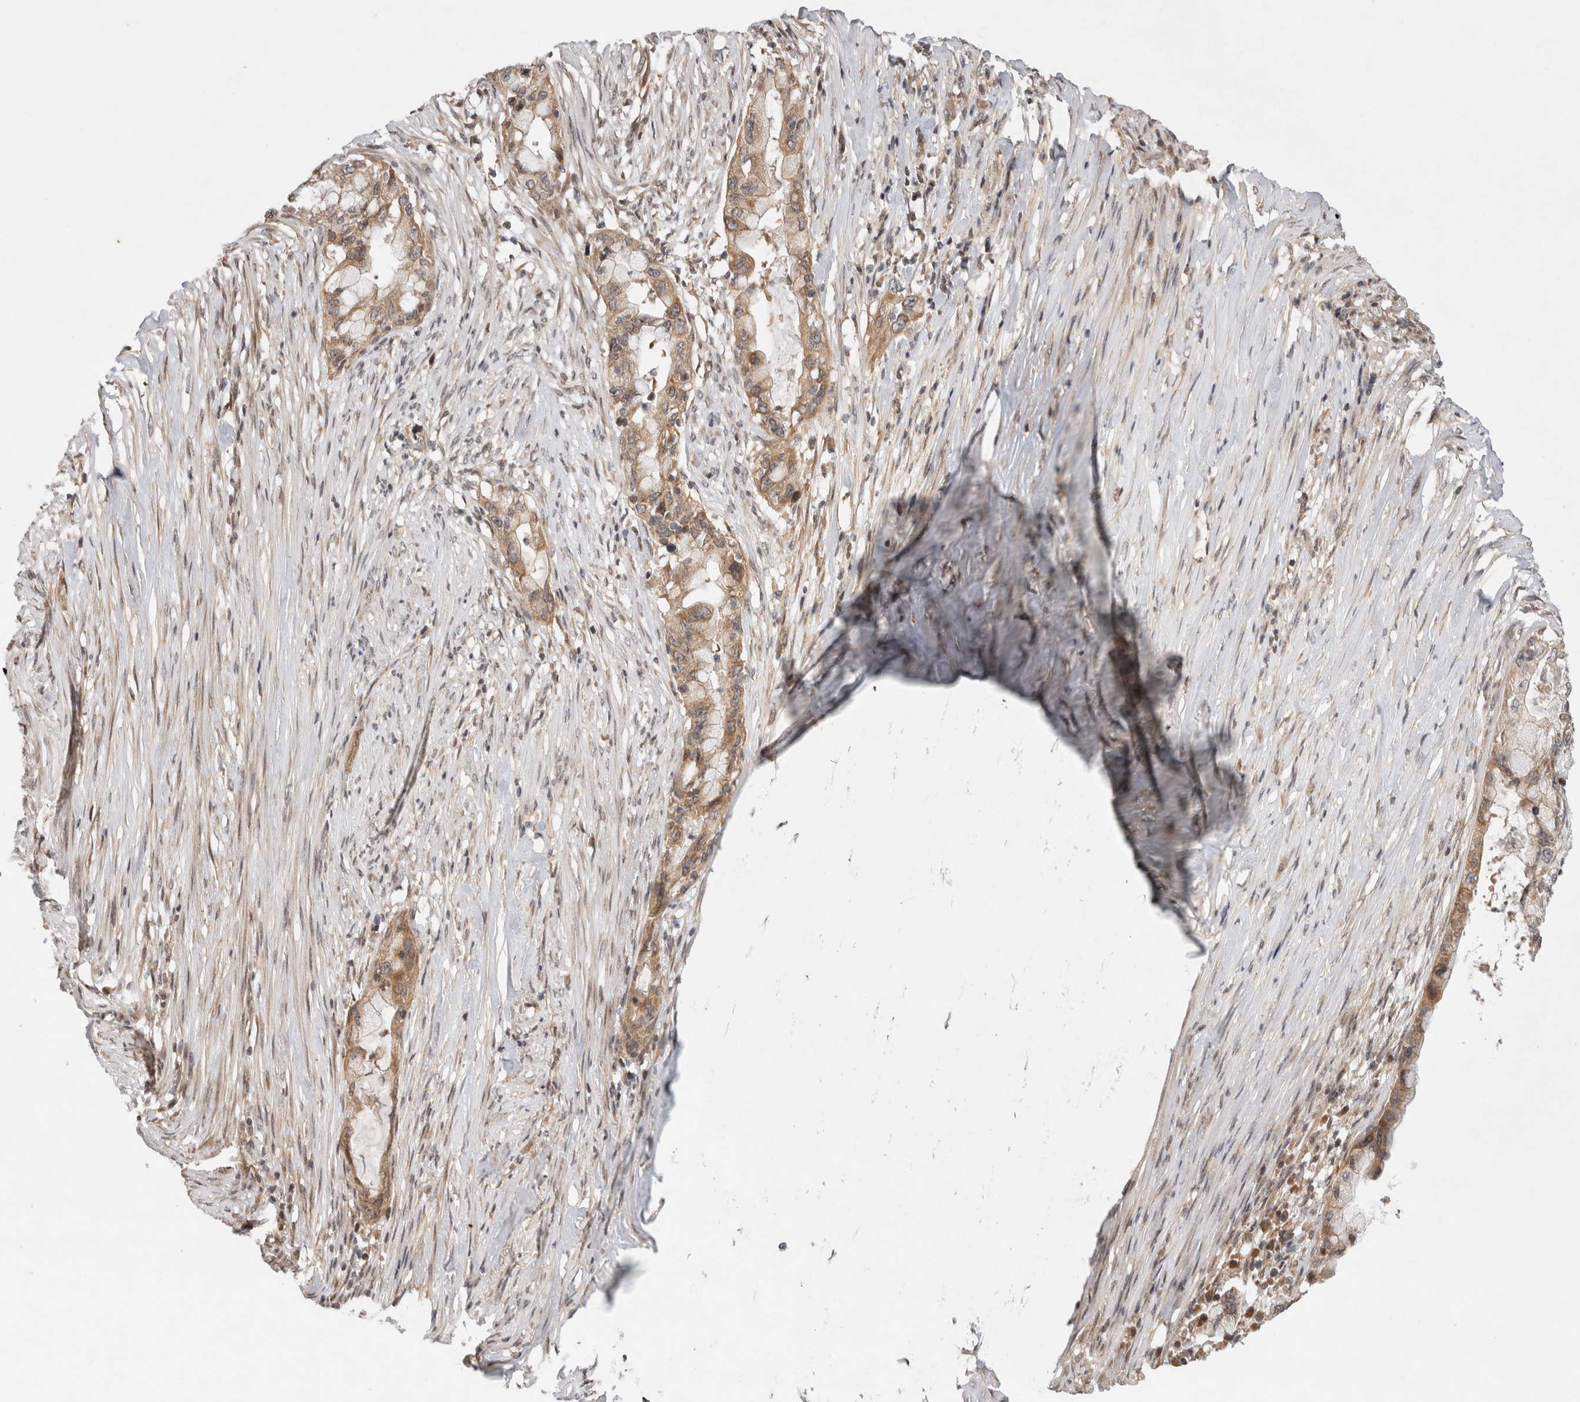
{"staining": {"intensity": "moderate", "quantity": ">75%", "location": "cytoplasmic/membranous"}, "tissue": "pancreatic cancer", "cell_type": "Tumor cells", "image_type": "cancer", "snomed": [{"axis": "morphology", "description": "Adenocarcinoma, NOS"}, {"axis": "topography", "description": "Pancreas"}], "caption": "High-magnification brightfield microscopy of pancreatic adenocarcinoma stained with DAB (brown) and counterstained with hematoxylin (blue). tumor cells exhibit moderate cytoplasmic/membranous staining is present in approximately>75% of cells.", "gene": "EIF2AK1", "patient": {"sex": "male", "age": 53}}